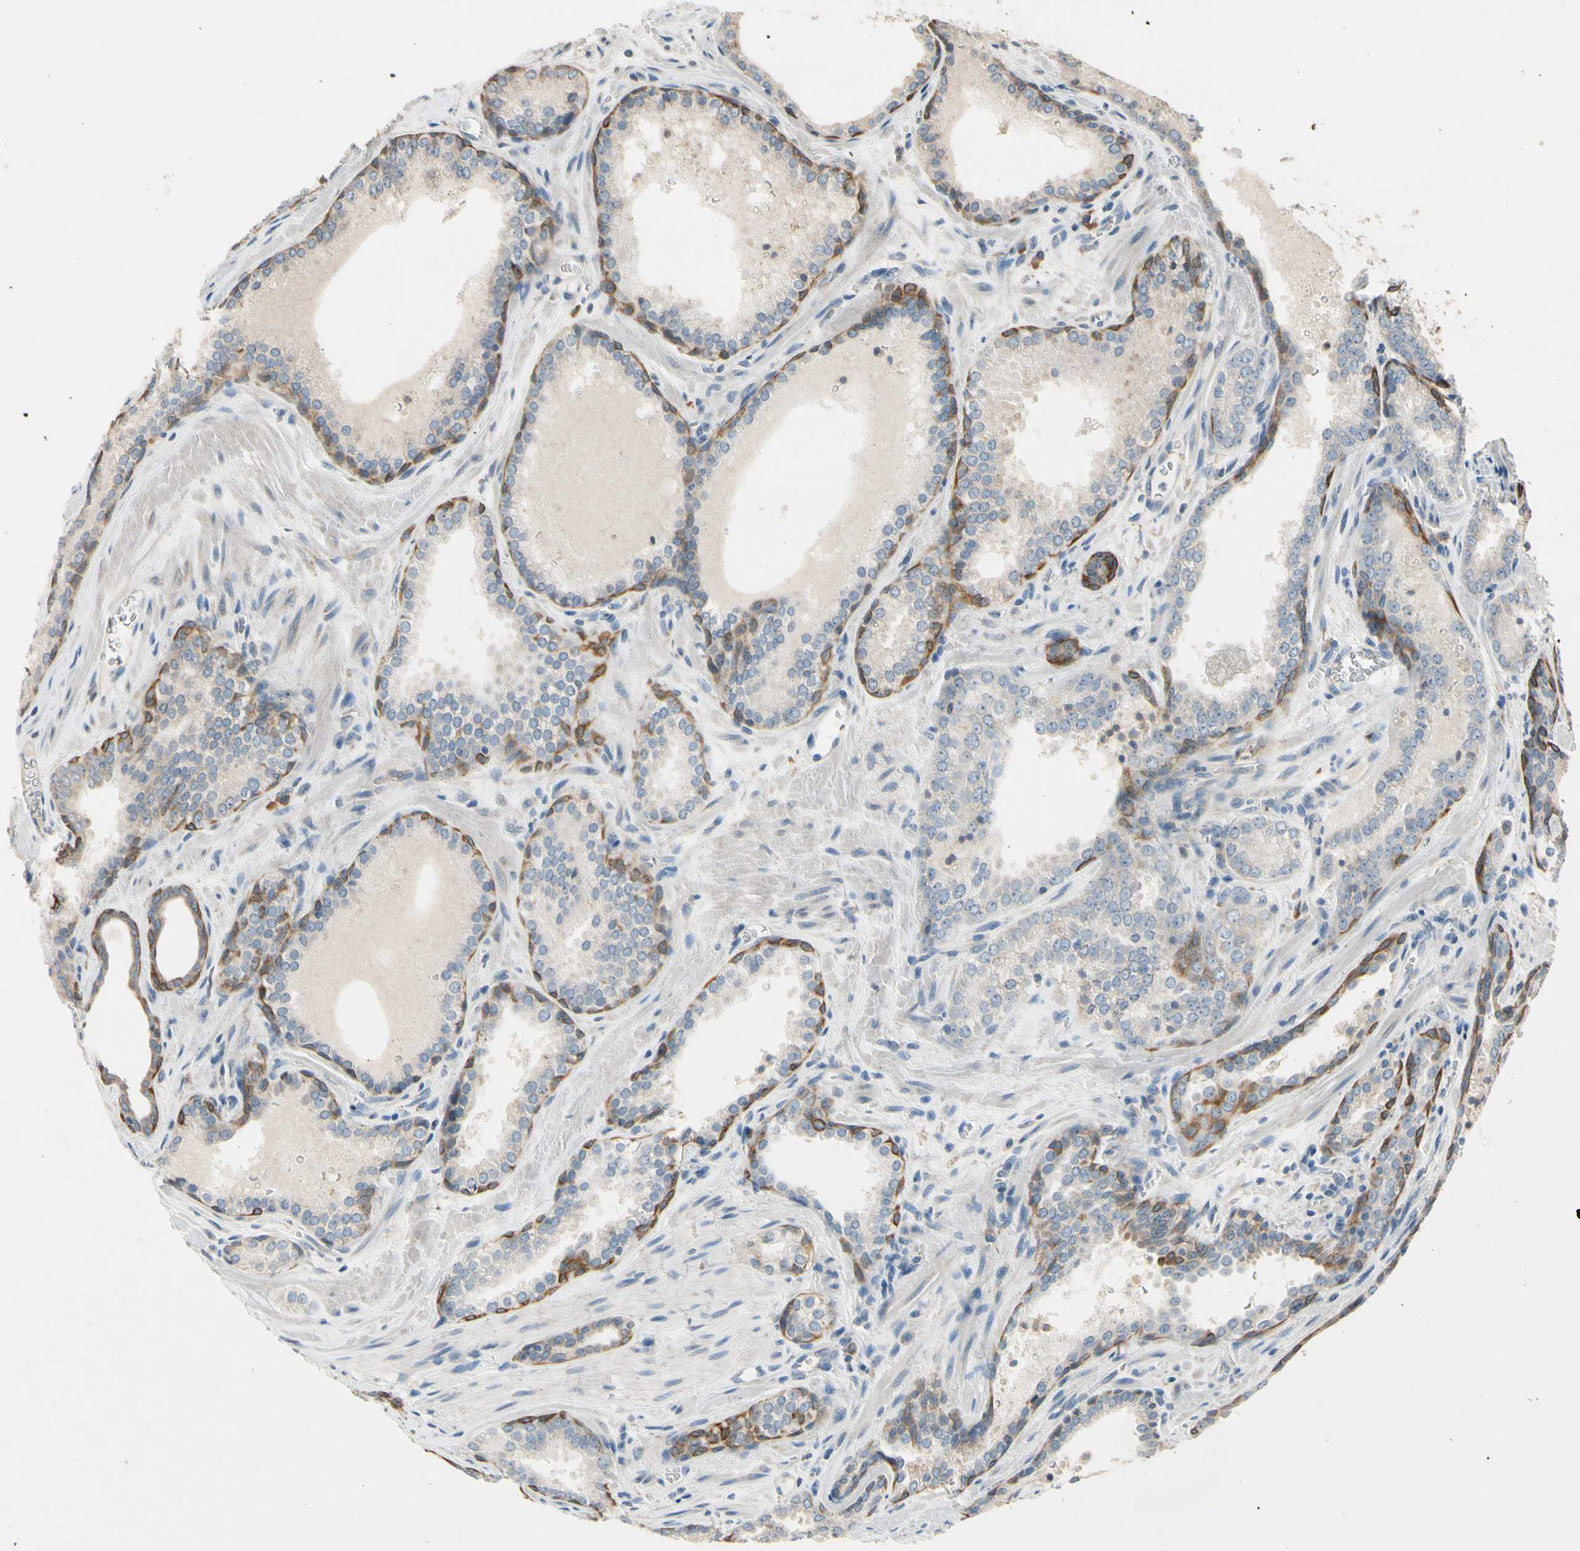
{"staining": {"intensity": "negative", "quantity": "none", "location": "none"}, "tissue": "prostate cancer", "cell_type": "Tumor cells", "image_type": "cancer", "snomed": [{"axis": "morphology", "description": "Adenocarcinoma, Low grade"}, {"axis": "topography", "description": "Prostate"}], "caption": "Immunohistochemical staining of prostate cancer reveals no significant positivity in tumor cells. (DAB (3,3'-diaminobenzidine) immunohistochemistry (IHC) with hematoxylin counter stain).", "gene": "RPN2", "patient": {"sex": "male", "age": 60}}